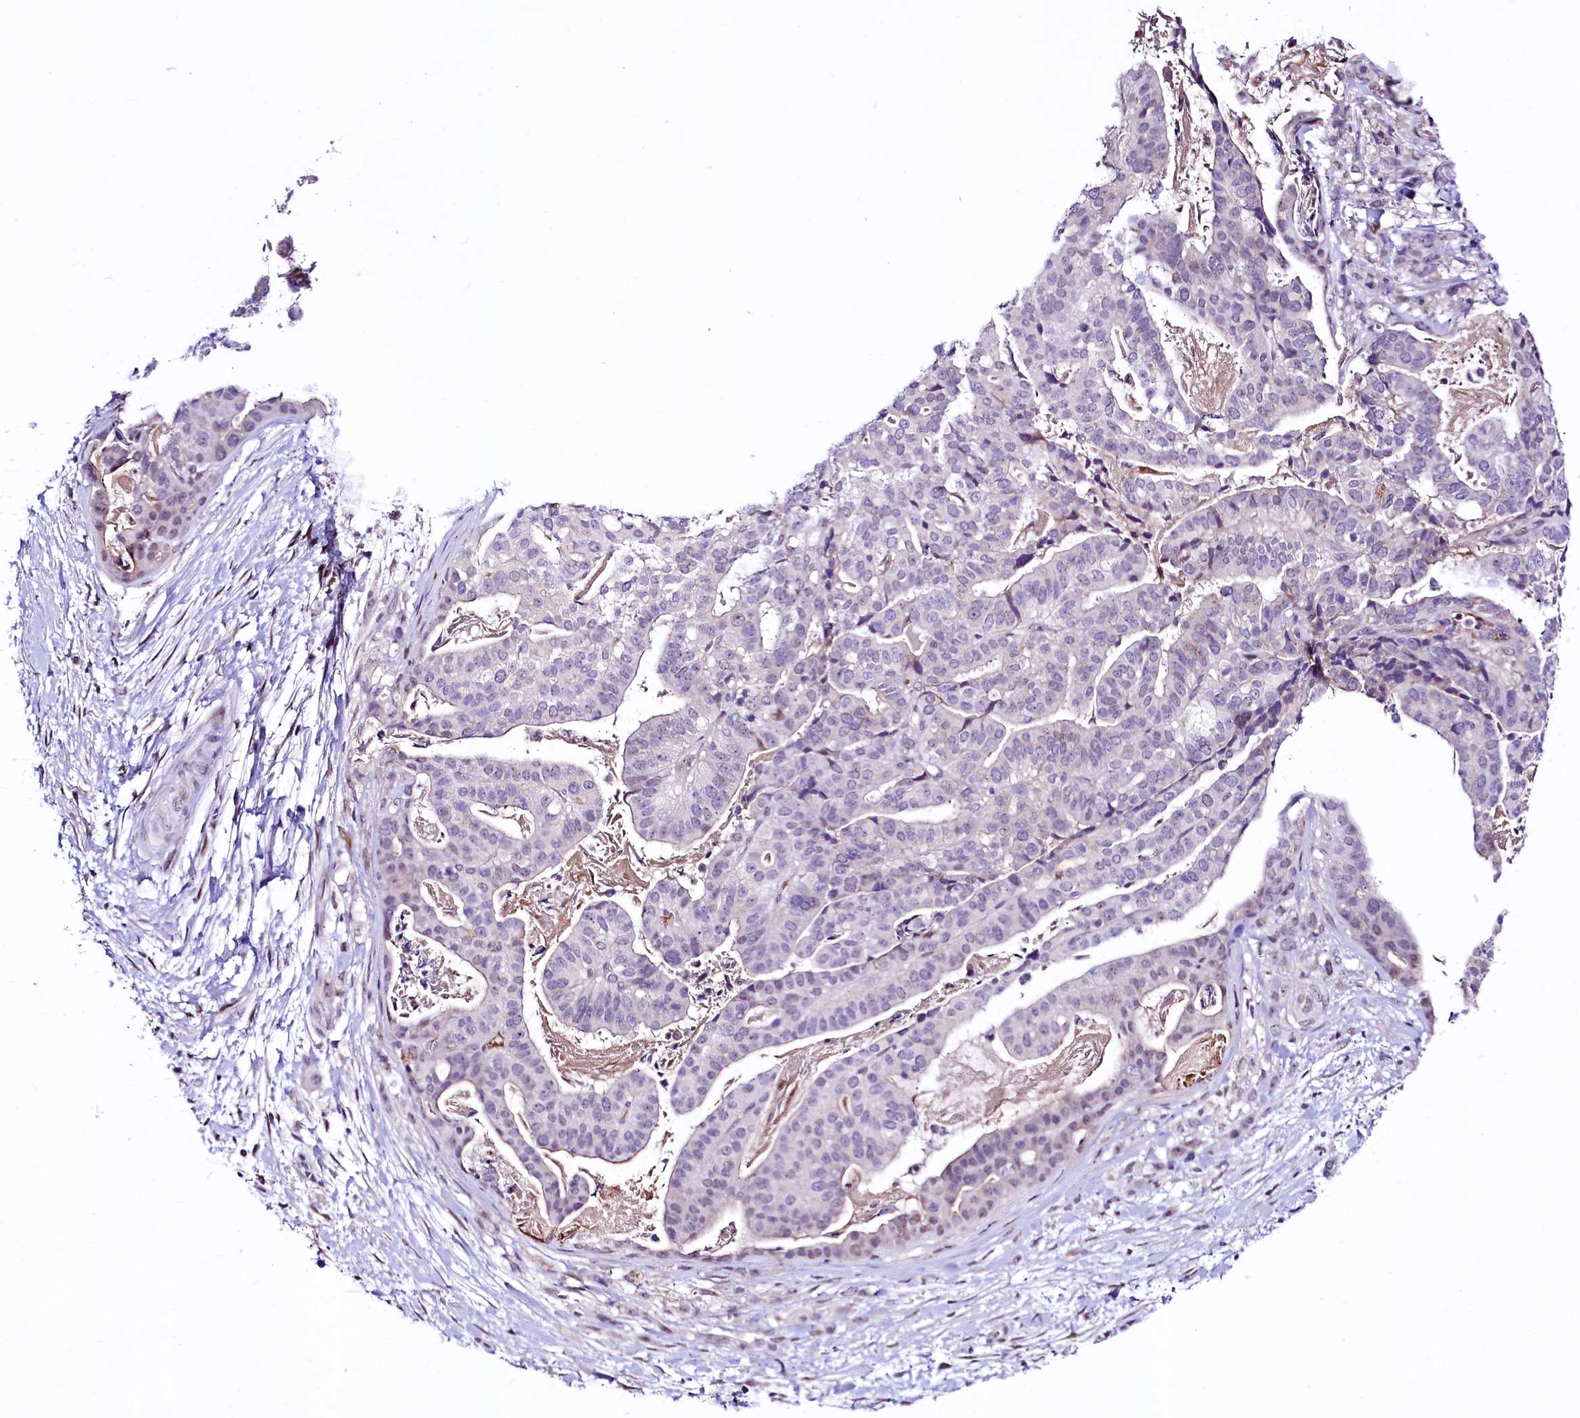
{"staining": {"intensity": "negative", "quantity": "none", "location": "none"}, "tissue": "stomach cancer", "cell_type": "Tumor cells", "image_type": "cancer", "snomed": [{"axis": "morphology", "description": "Adenocarcinoma, NOS"}, {"axis": "topography", "description": "Stomach"}], "caption": "Stomach cancer stained for a protein using immunohistochemistry (IHC) displays no expression tumor cells.", "gene": "LEUTX", "patient": {"sex": "male", "age": 48}}